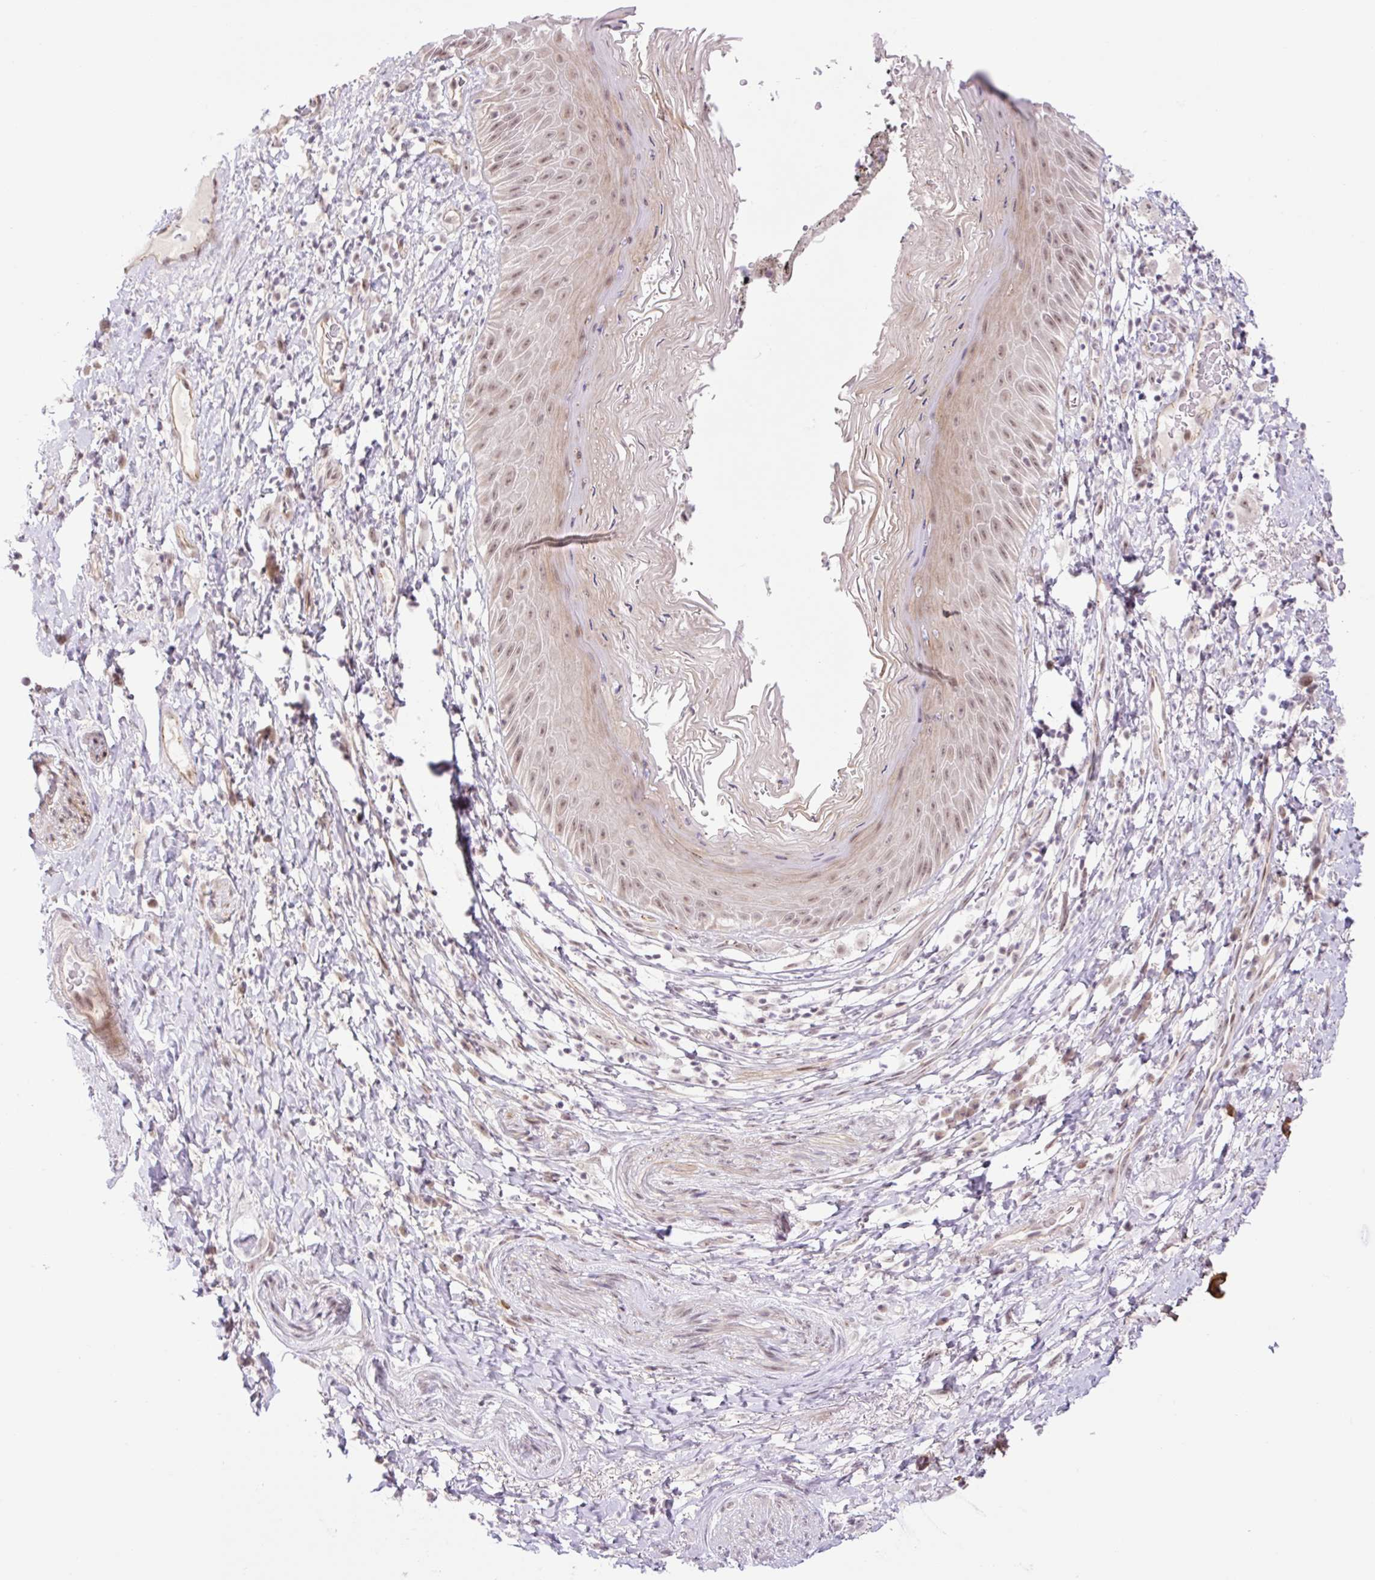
{"staining": {"intensity": "moderate", "quantity": "<25%", "location": "cytoplasmic/membranous,nuclear"}, "tissue": "skin", "cell_type": "Epidermal cells", "image_type": "normal", "snomed": [{"axis": "morphology", "description": "Normal tissue, NOS"}, {"axis": "topography", "description": "Anal"}], "caption": "Immunohistochemistry micrograph of benign human skin stained for a protein (brown), which displays low levels of moderate cytoplasmic/membranous,nuclear positivity in about <25% of epidermal cells.", "gene": "ICE1", "patient": {"sex": "male", "age": 78}}